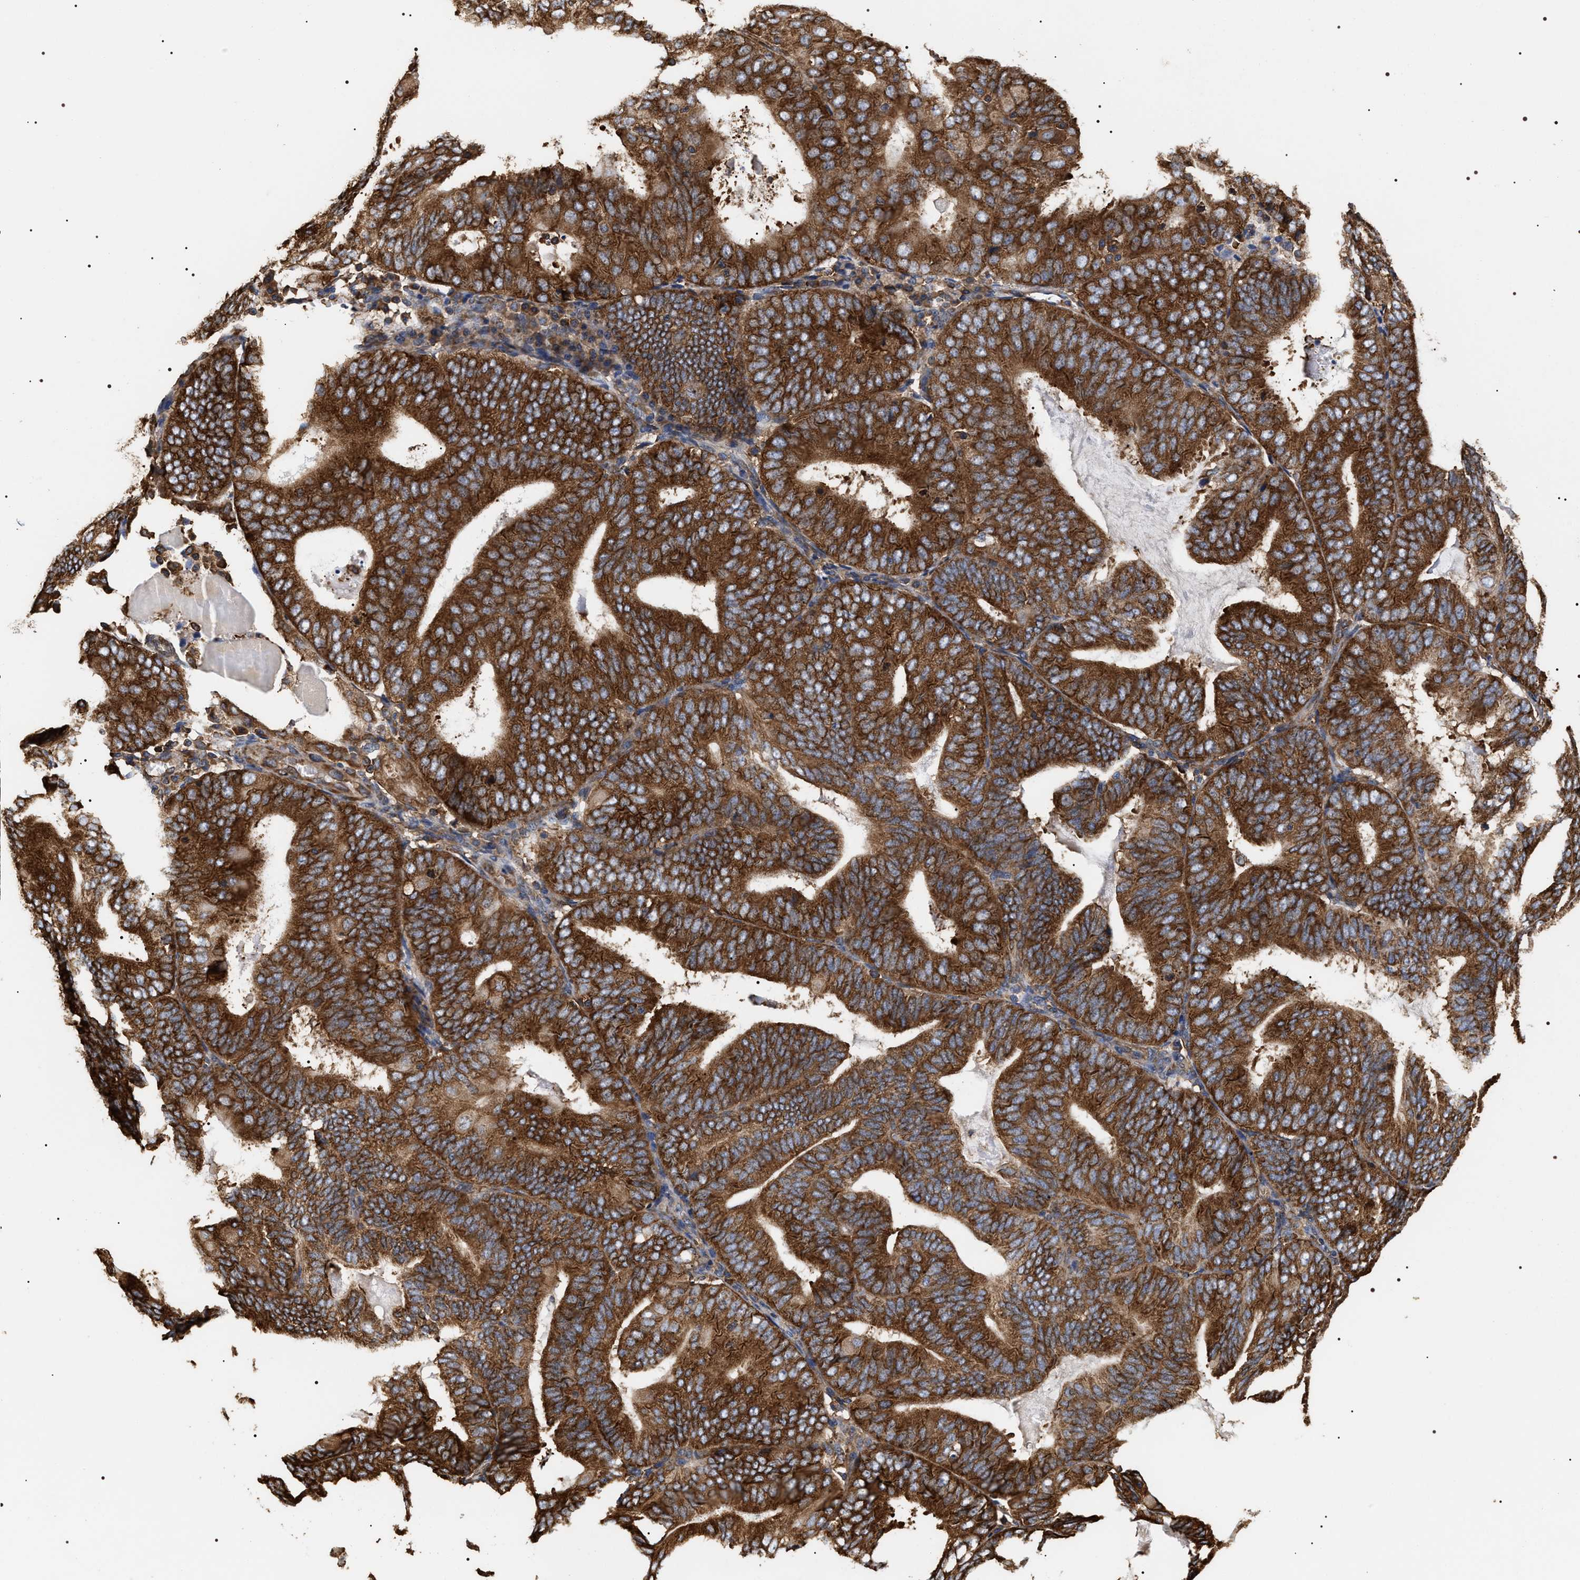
{"staining": {"intensity": "strong", "quantity": ">75%", "location": "cytoplasmic/membranous"}, "tissue": "endometrial cancer", "cell_type": "Tumor cells", "image_type": "cancer", "snomed": [{"axis": "morphology", "description": "Adenocarcinoma, NOS"}, {"axis": "topography", "description": "Endometrium"}], "caption": "High-magnification brightfield microscopy of endometrial adenocarcinoma stained with DAB (3,3'-diaminobenzidine) (brown) and counterstained with hematoxylin (blue). tumor cells exhibit strong cytoplasmic/membranous expression is seen in approximately>75% of cells.", "gene": "SERBP1", "patient": {"sex": "female", "age": 81}}